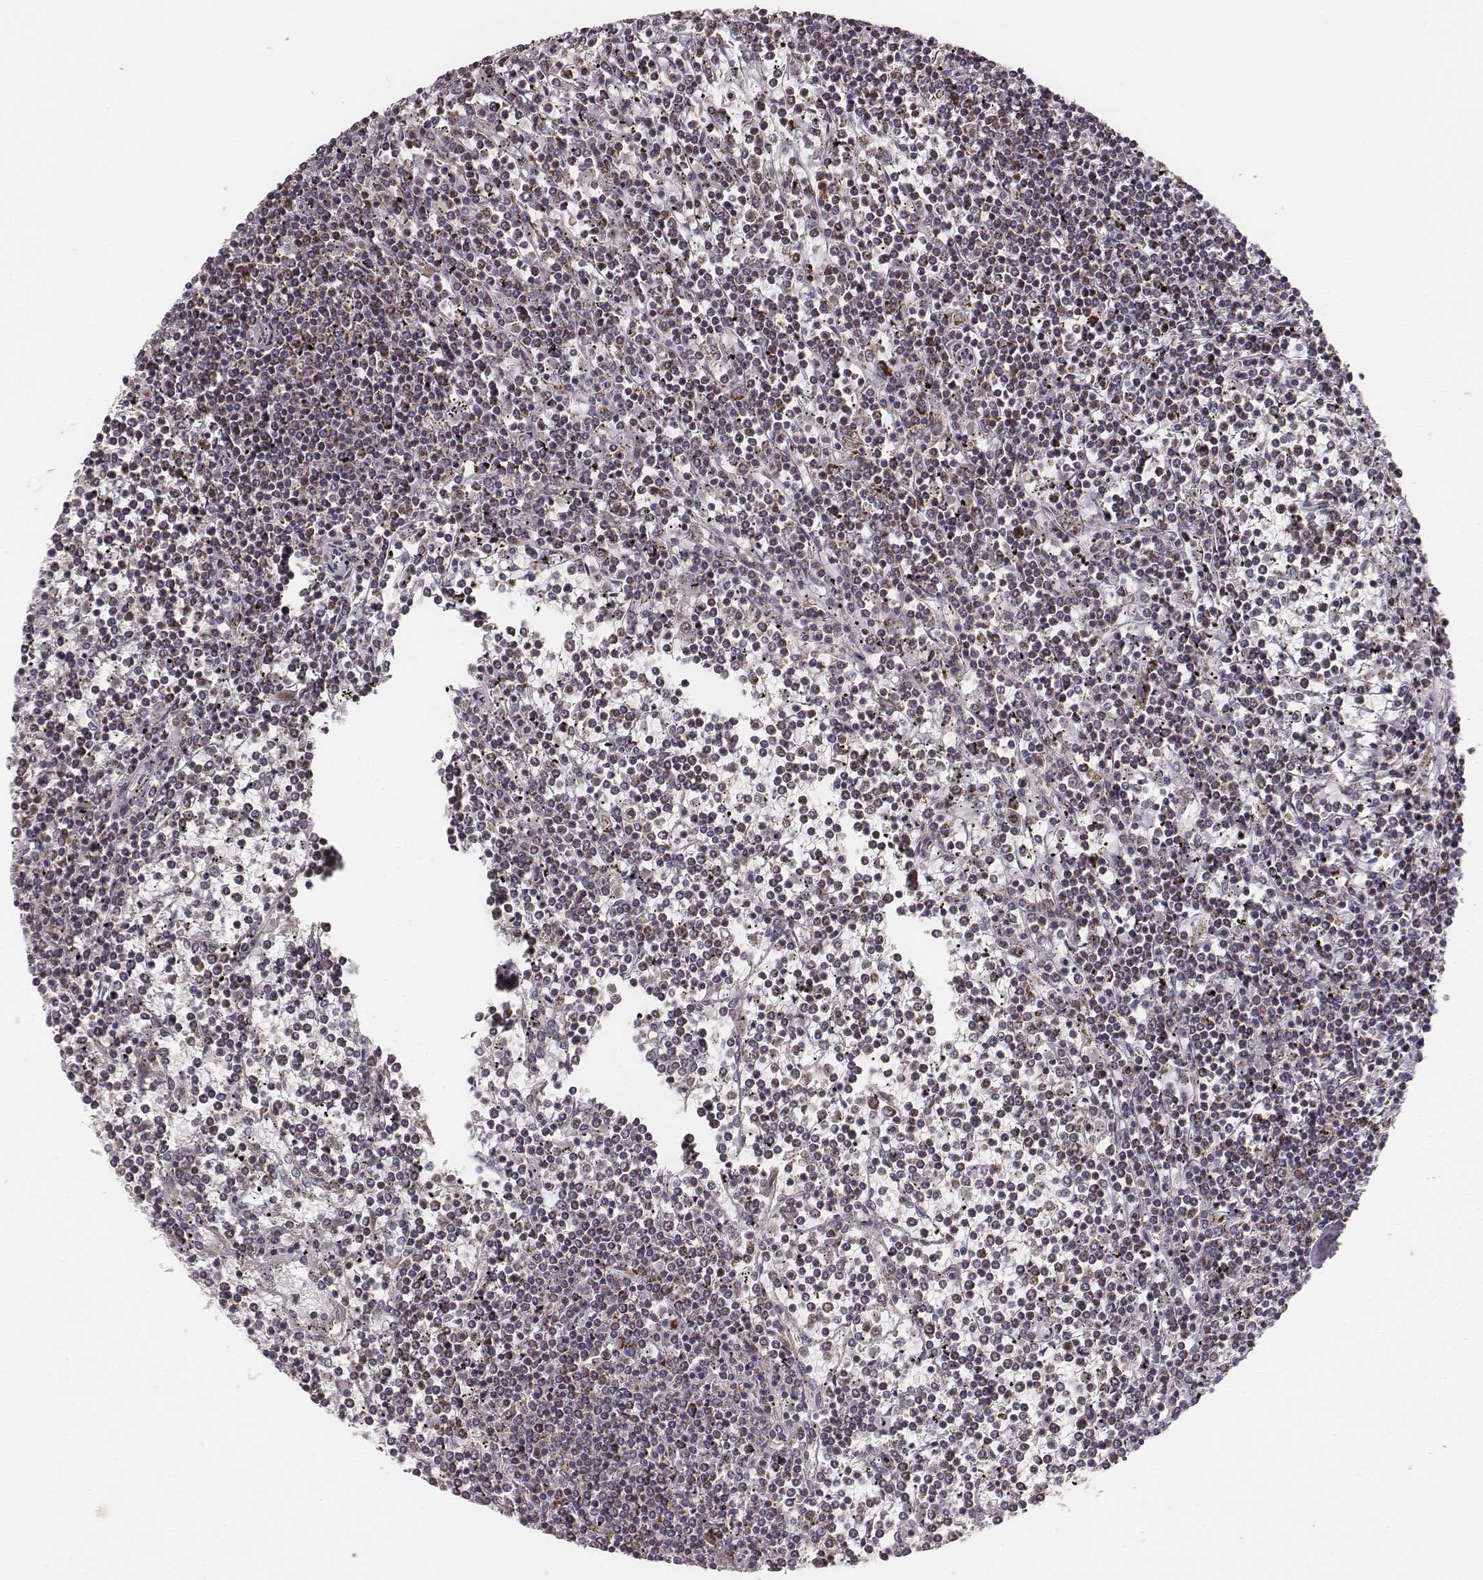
{"staining": {"intensity": "strong", "quantity": ">75%", "location": "cytoplasmic/membranous"}, "tissue": "lymphoma", "cell_type": "Tumor cells", "image_type": "cancer", "snomed": [{"axis": "morphology", "description": "Malignant lymphoma, non-Hodgkin's type, Low grade"}, {"axis": "topography", "description": "Spleen"}], "caption": "This image demonstrates immunohistochemistry staining of lymphoma, with high strong cytoplasmic/membranous expression in about >75% of tumor cells.", "gene": "TUFM", "patient": {"sex": "female", "age": 19}}